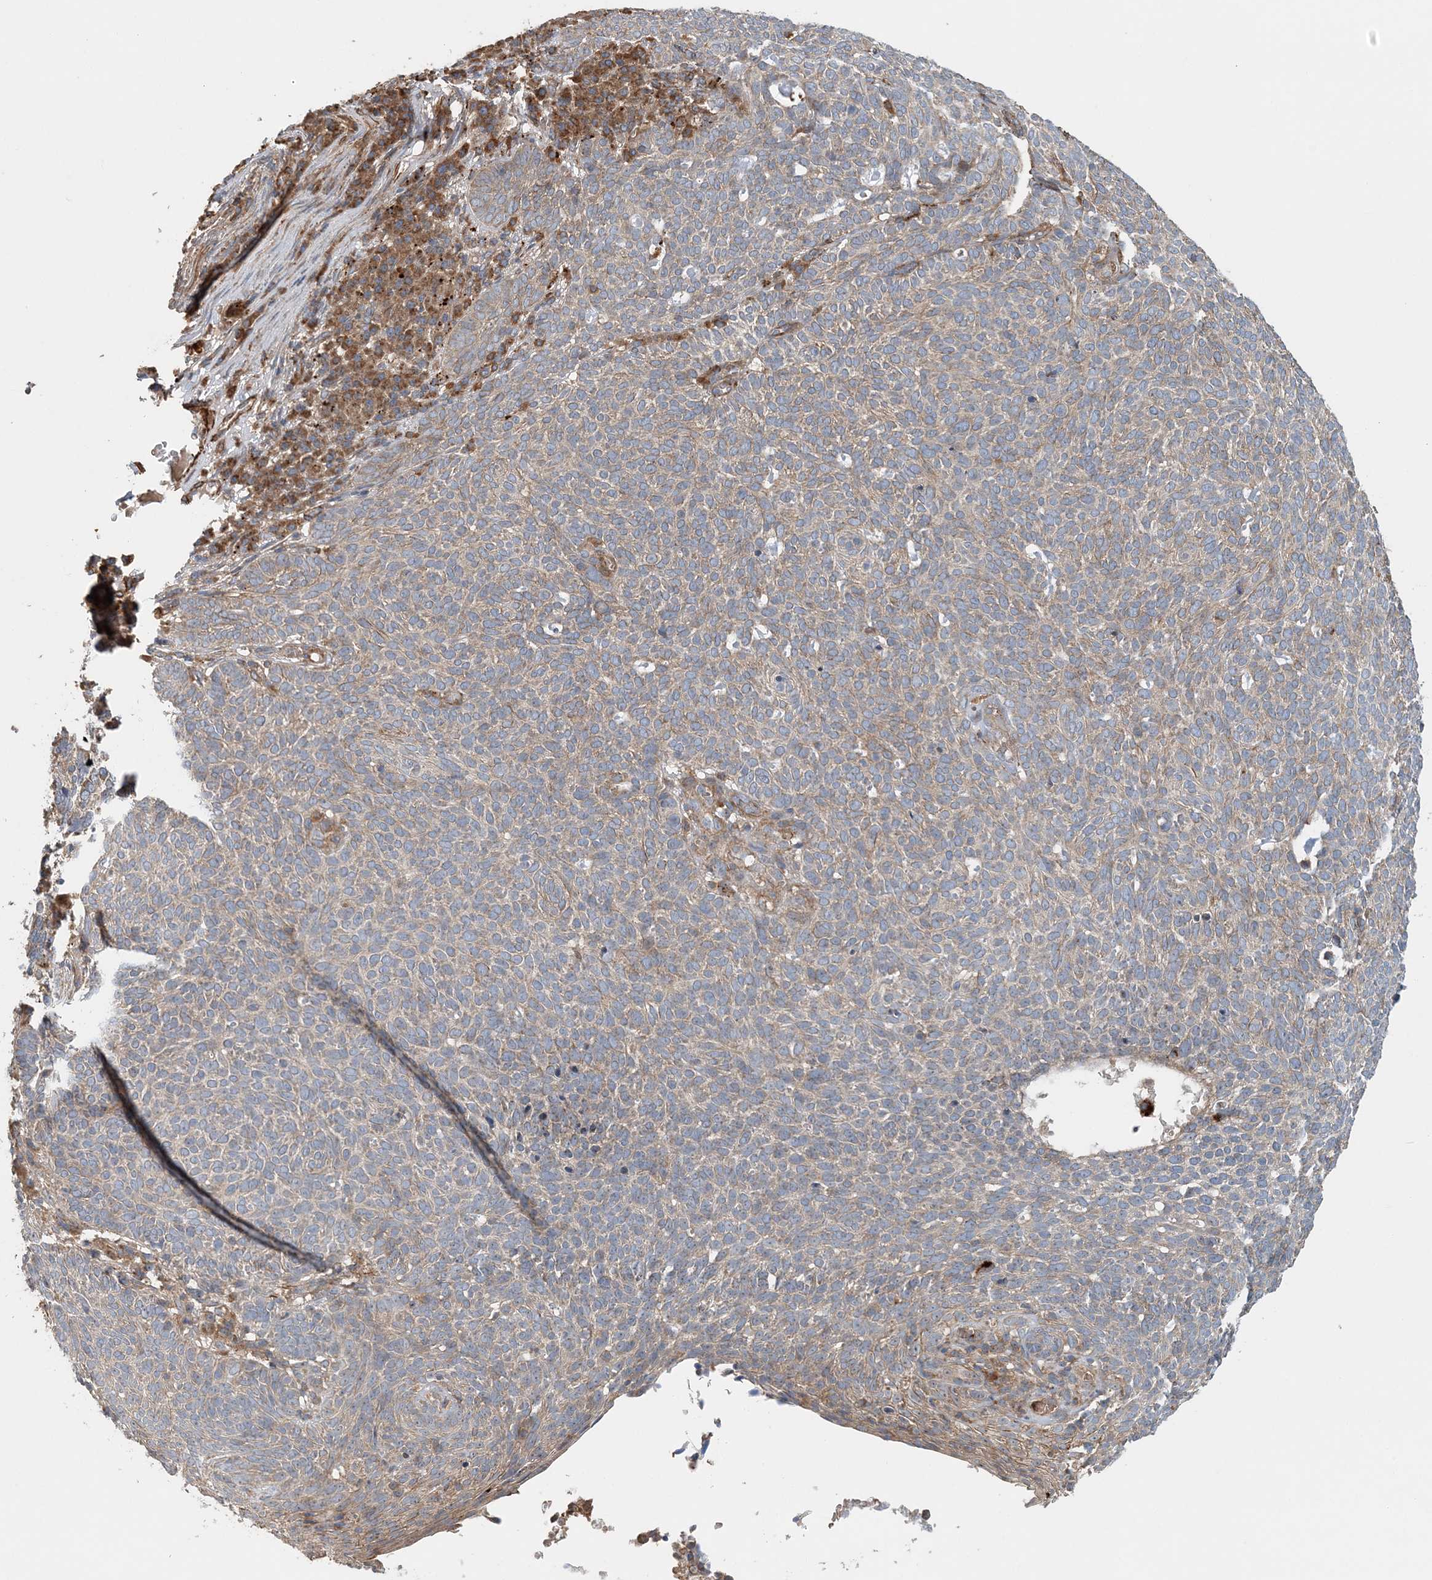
{"staining": {"intensity": "negative", "quantity": "none", "location": "none"}, "tissue": "skin cancer", "cell_type": "Tumor cells", "image_type": "cancer", "snomed": [{"axis": "morphology", "description": "Squamous cell carcinoma, NOS"}, {"axis": "topography", "description": "Skin"}], "caption": "Squamous cell carcinoma (skin) stained for a protein using immunohistochemistry (IHC) demonstrates no expression tumor cells.", "gene": "TTI1", "patient": {"sex": "female", "age": 90}}